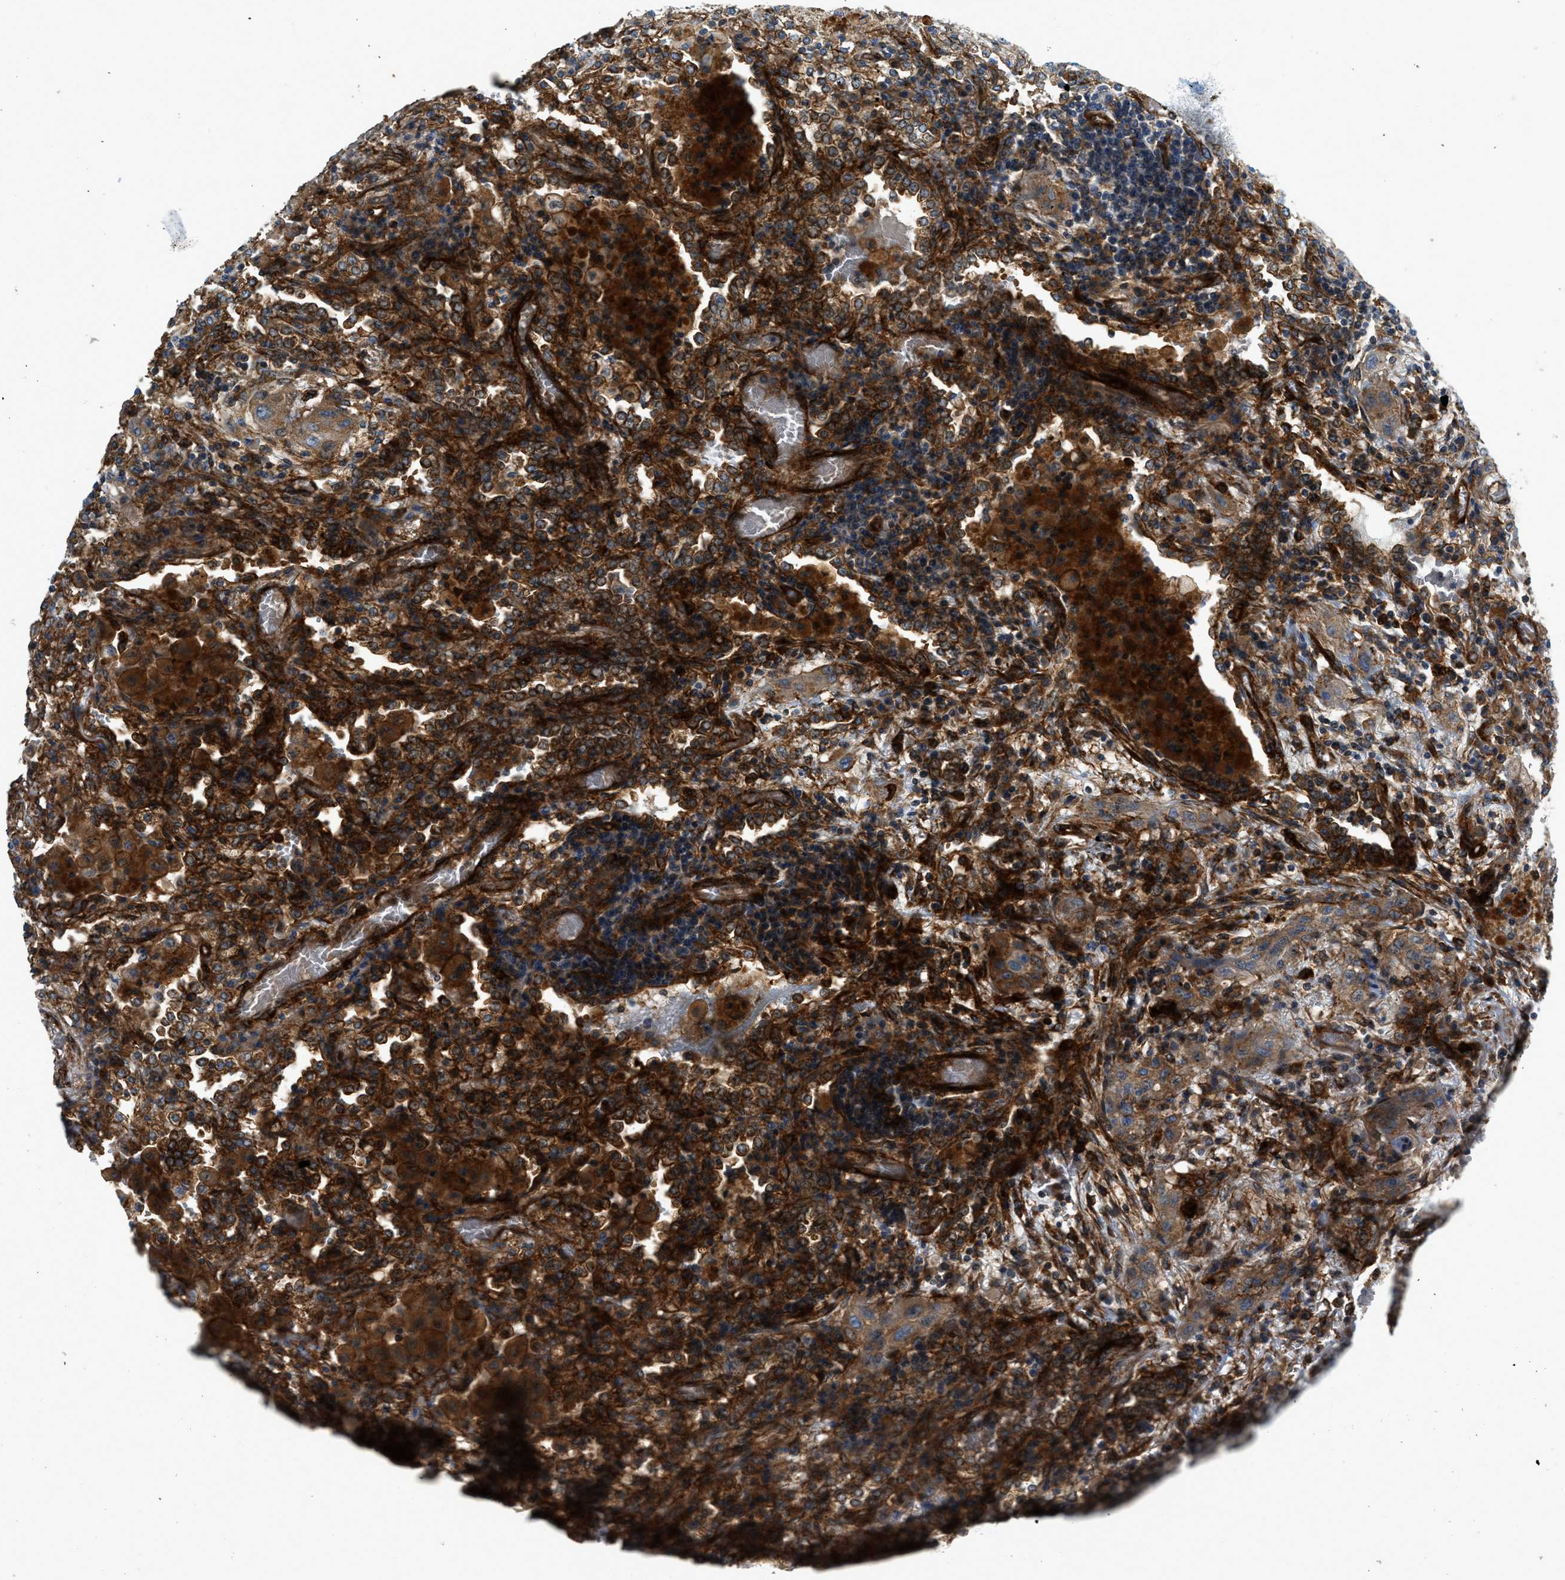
{"staining": {"intensity": "moderate", "quantity": ">75%", "location": "cytoplasmic/membranous"}, "tissue": "lung cancer", "cell_type": "Tumor cells", "image_type": "cancer", "snomed": [{"axis": "morphology", "description": "Squamous cell carcinoma, NOS"}, {"axis": "topography", "description": "Lung"}], "caption": "Immunohistochemical staining of lung squamous cell carcinoma shows medium levels of moderate cytoplasmic/membranous positivity in about >75% of tumor cells.", "gene": "HIP1", "patient": {"sex": "female", "age": 47}}